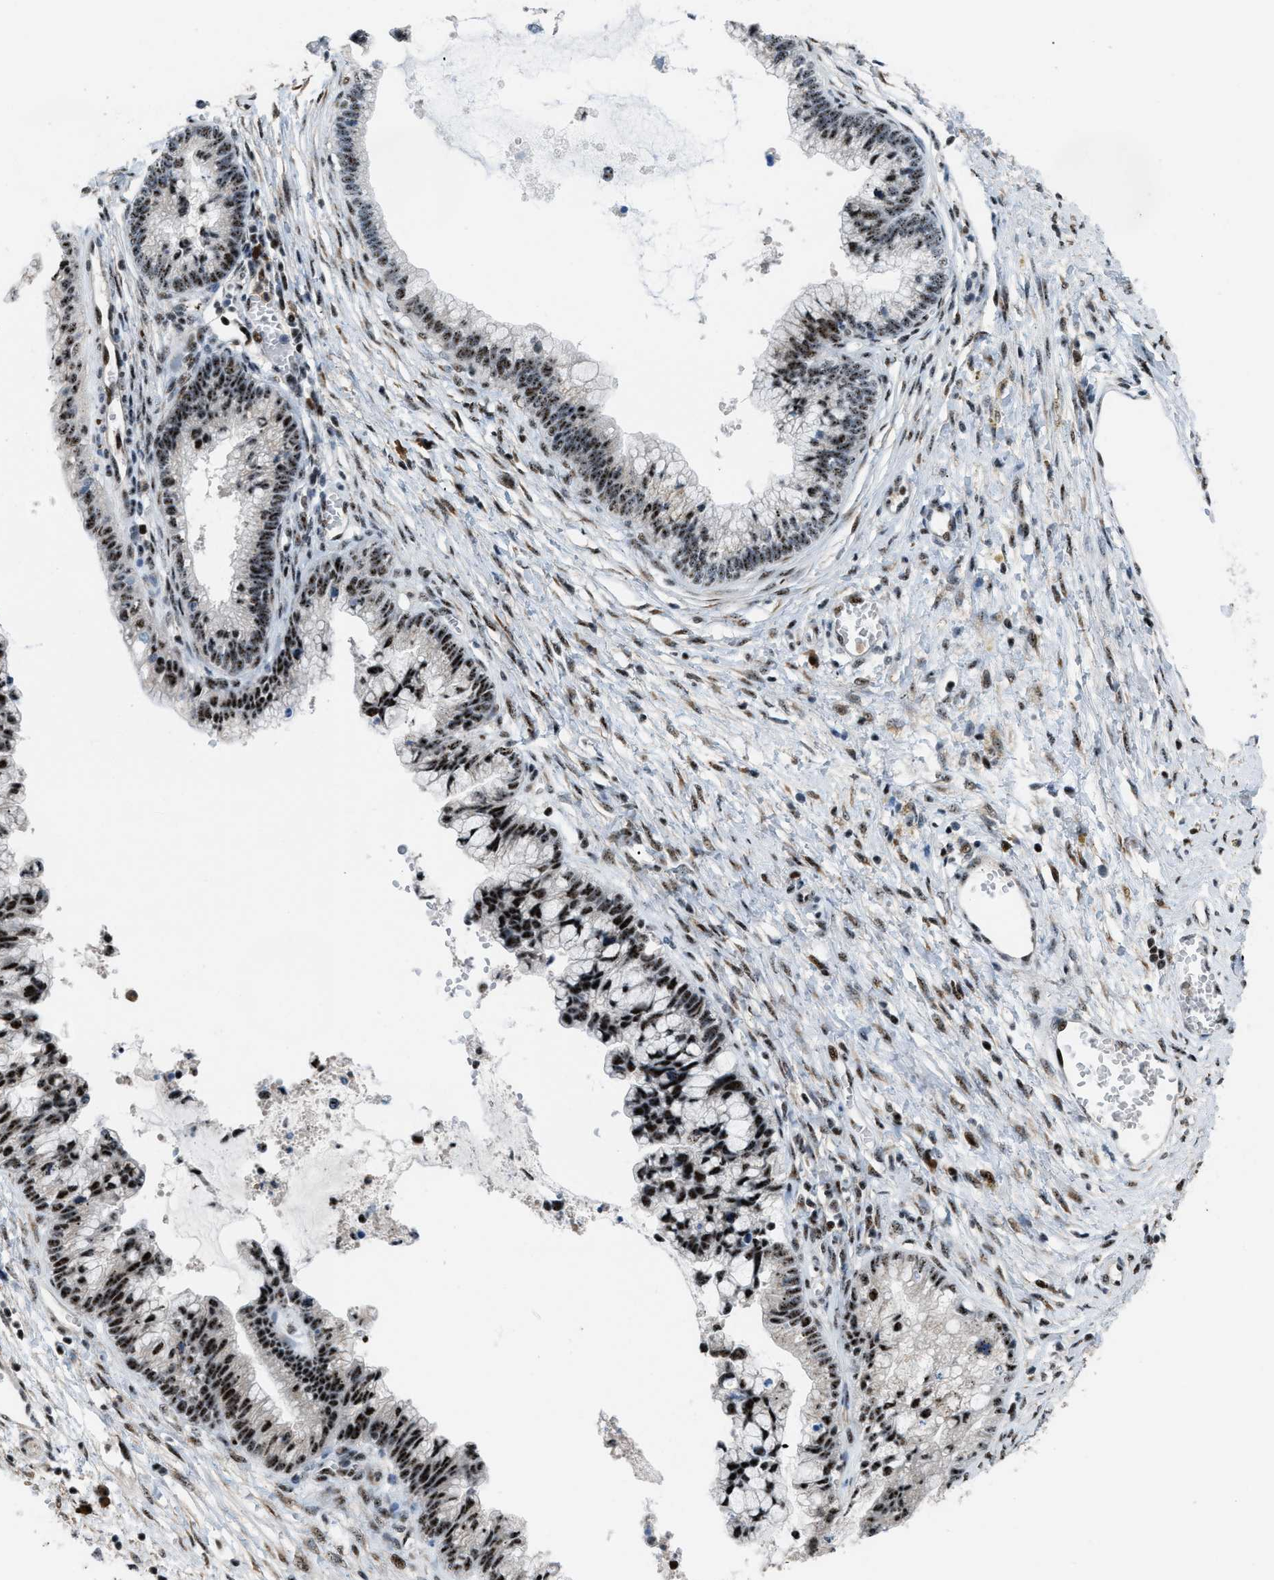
{"staining": {"intensity": "strong", "quantity": ">75%", "location": "nuclear"}, "tissue": "cervical cancer", "cell_type": "Tumor cells", "image_type": "cancer", "snomed": [{"axis": "morphology", "description": "Adenocarcinoma, NOS"}, {"axis": "topography", "description": "Cervix"}], "caption": "Adenocarcinoma (cervical) stained with DAB (3,3'-diaminobenzidine) IHC shows high levels of strong nuclear positivity in about >75% of tumor cells.", "gene": "CDR2", "patient": {"sex": "female", "age": 44}}